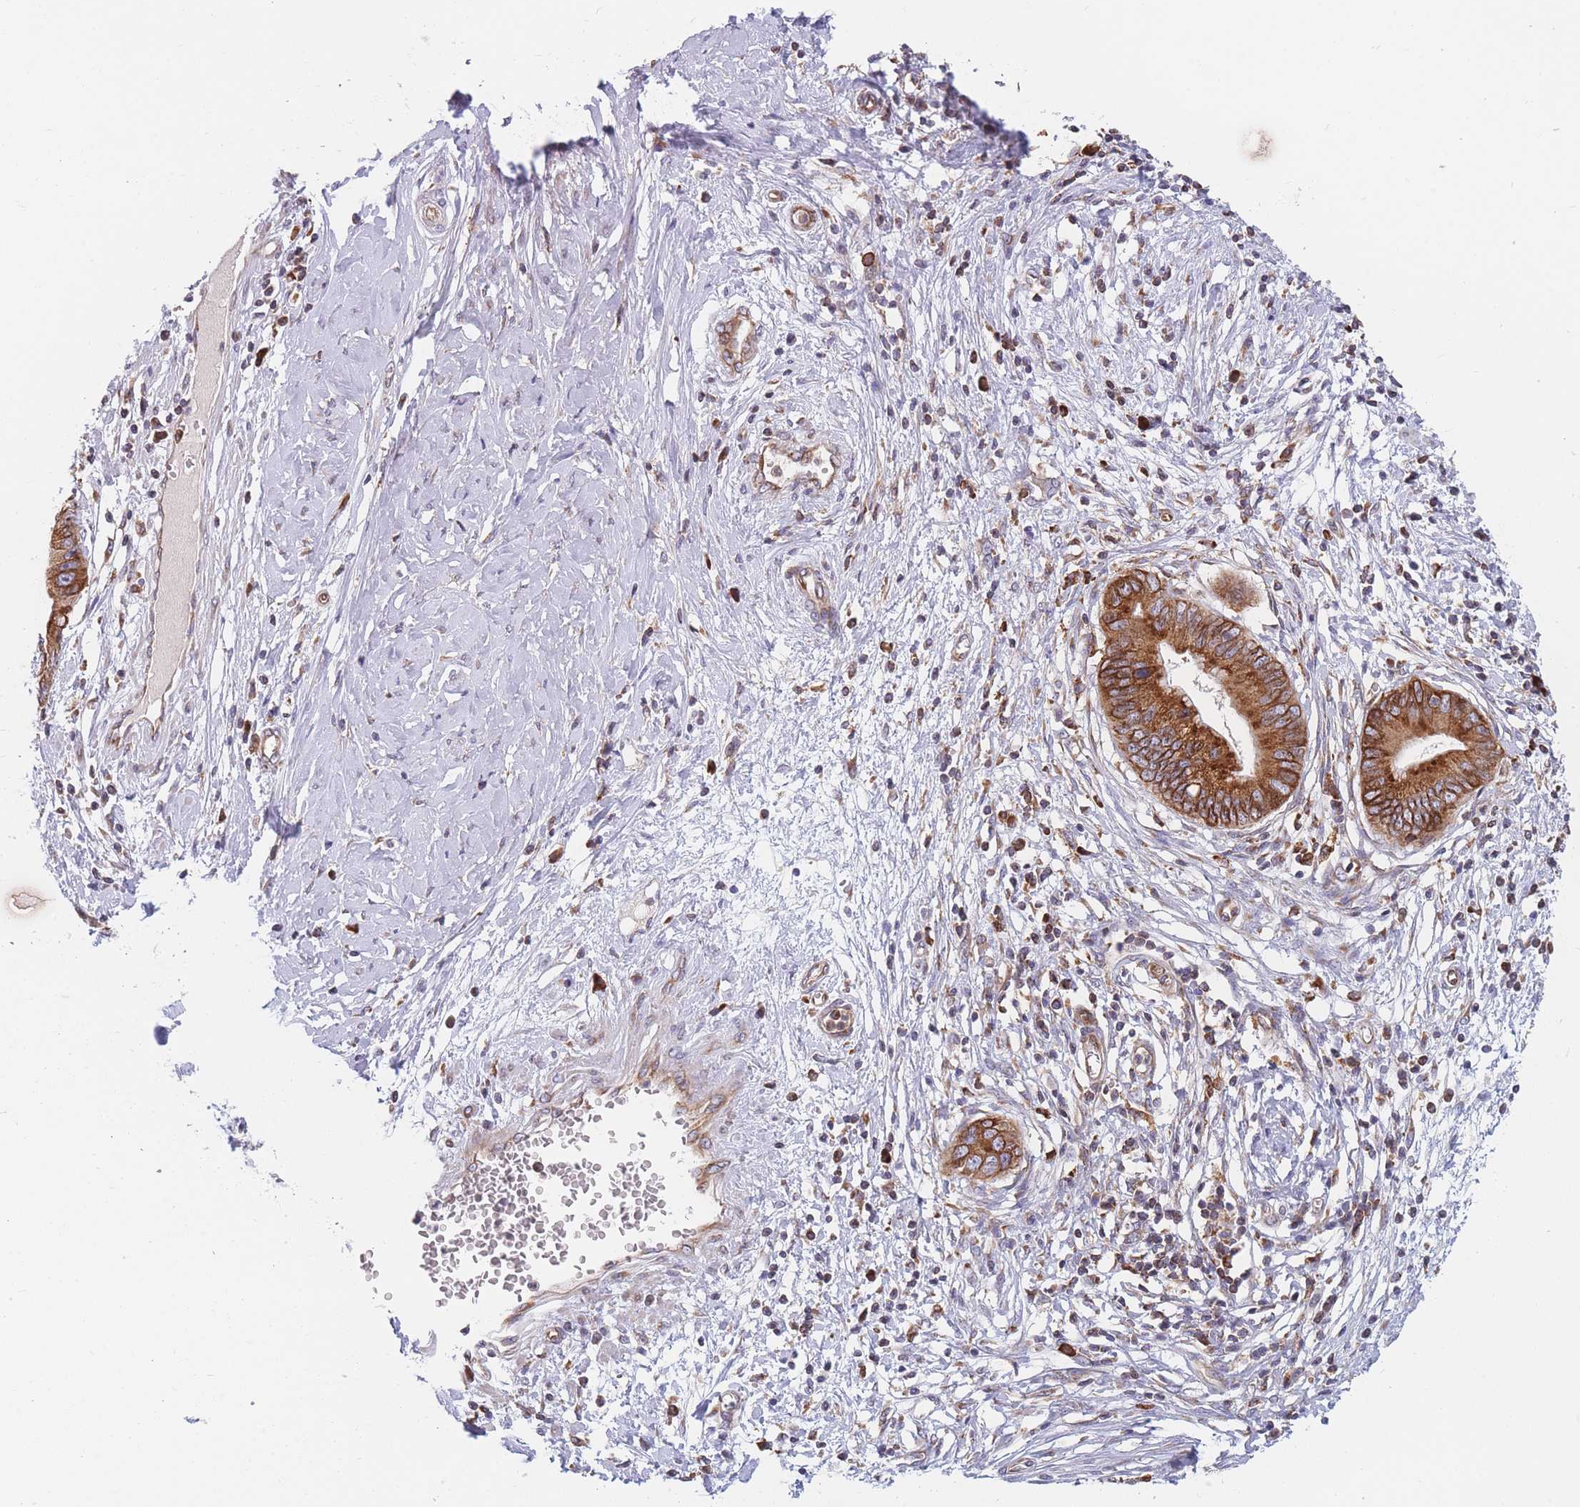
{"staining": {"intensity": "strong", "quantity": ">75%", "location": "cytoplasmic/membranous"}, "tissue": "cervical cancer", "cell_type": "Tumor cells", "image_type": "cancer", "snomed": [{"axis": "morphology", "description": "Adenocarcinoma, NOS"}, {"axis": "topography", "description": "Cervix"}], "caption": "A high amount of strong cytoplasmic/membranous staining is present in approximately >75% of tumor cells in cervical cancer (adenocarcinoma) tissue.", "gene": "TMEM131L", "patient": {"sex": "female", "age": 44}}